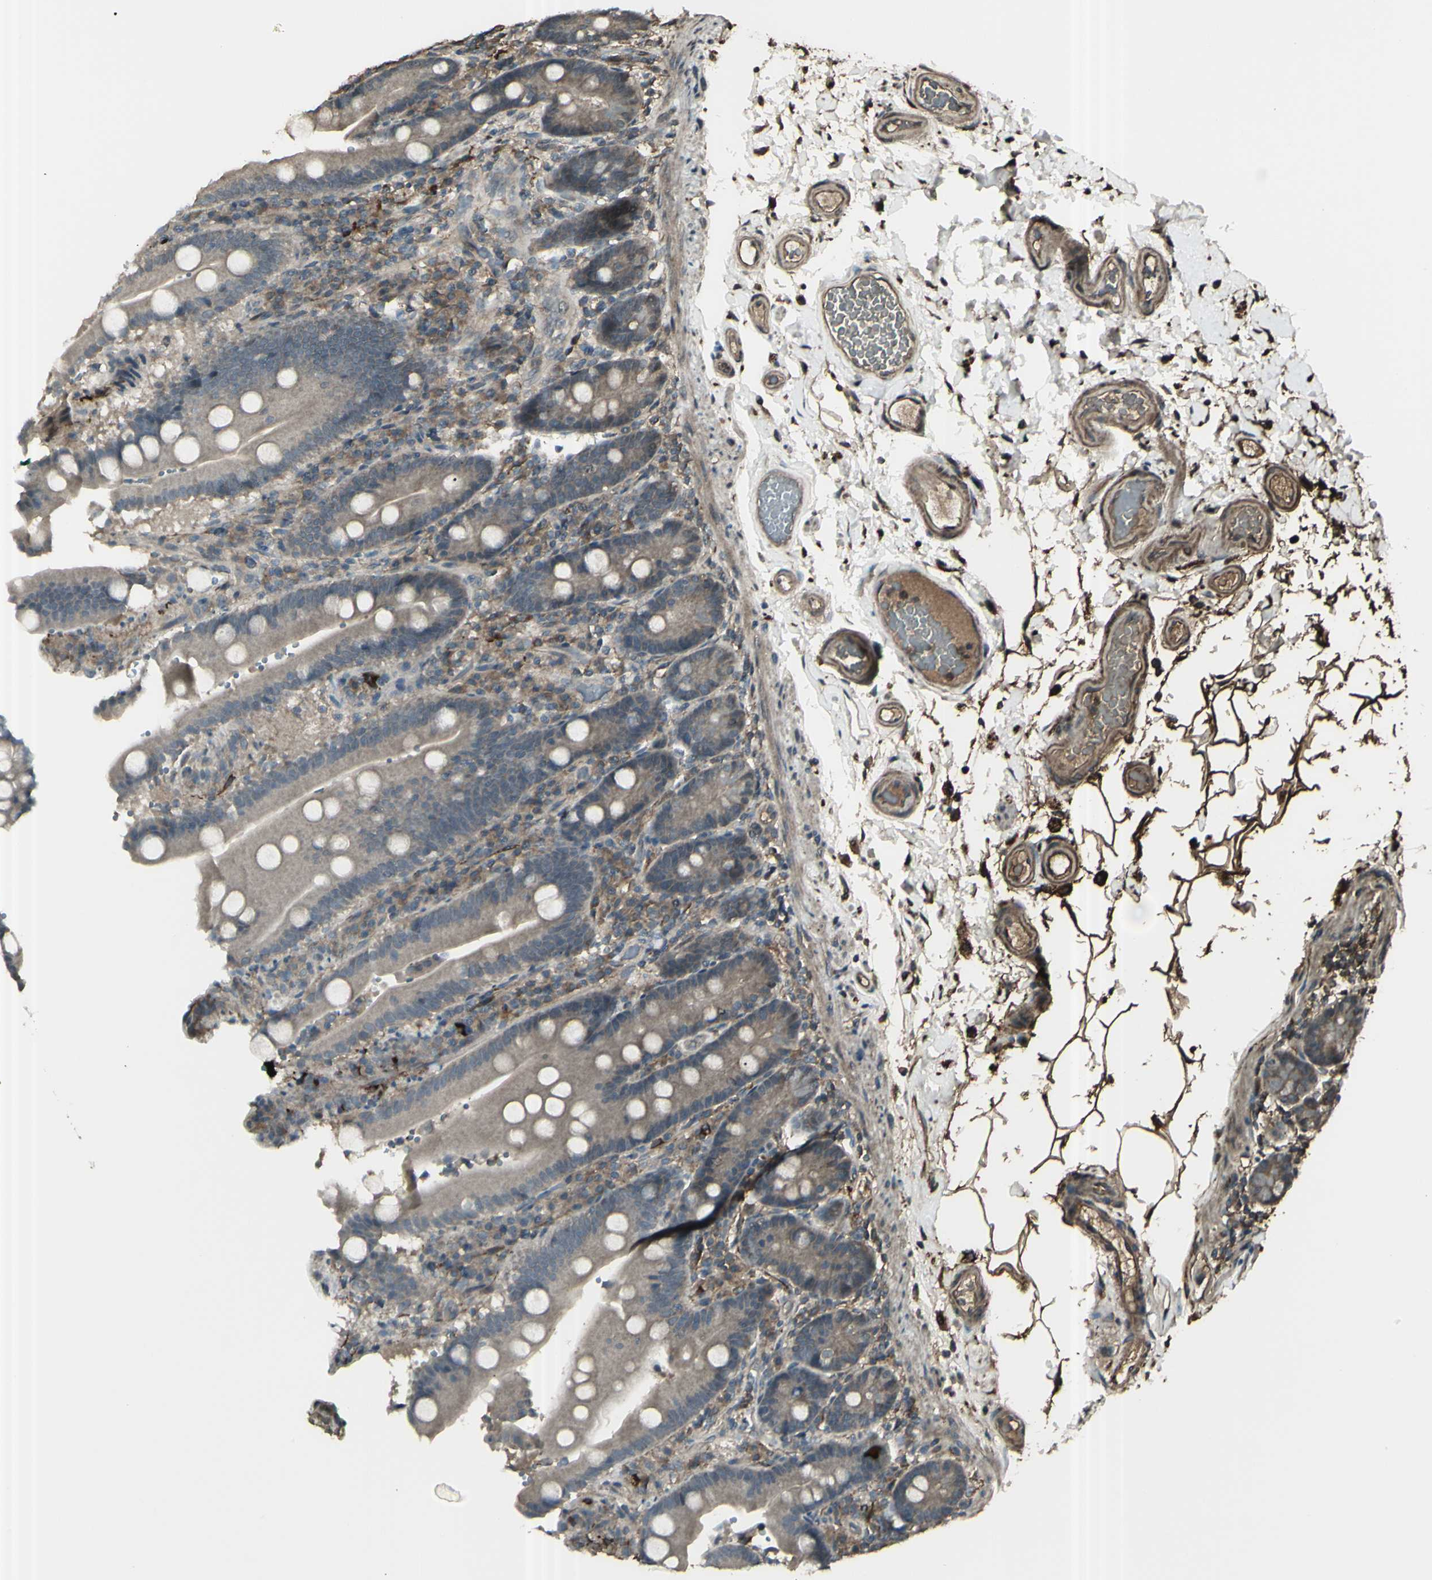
{"staining": {"intensity": "moderate", "quantity": ">75%", "location": "cytoplasmic/membranous"}, "tissue": "duodenum", "cell_type": "Glandular cells", "image_type": "normal", "snomed": [{"axis": "morphology", "description": "Normal tissue, NOS"}, {"axis": "topography", "description": "Small intestine, NOS"}], "caption": "Moderate cytoplasmic/membranous staining is seen in about >75% of glandular cells in unremarkable duodenum.", "gene": "GNAS", "patient": {"sex": "female", "age": 71}}